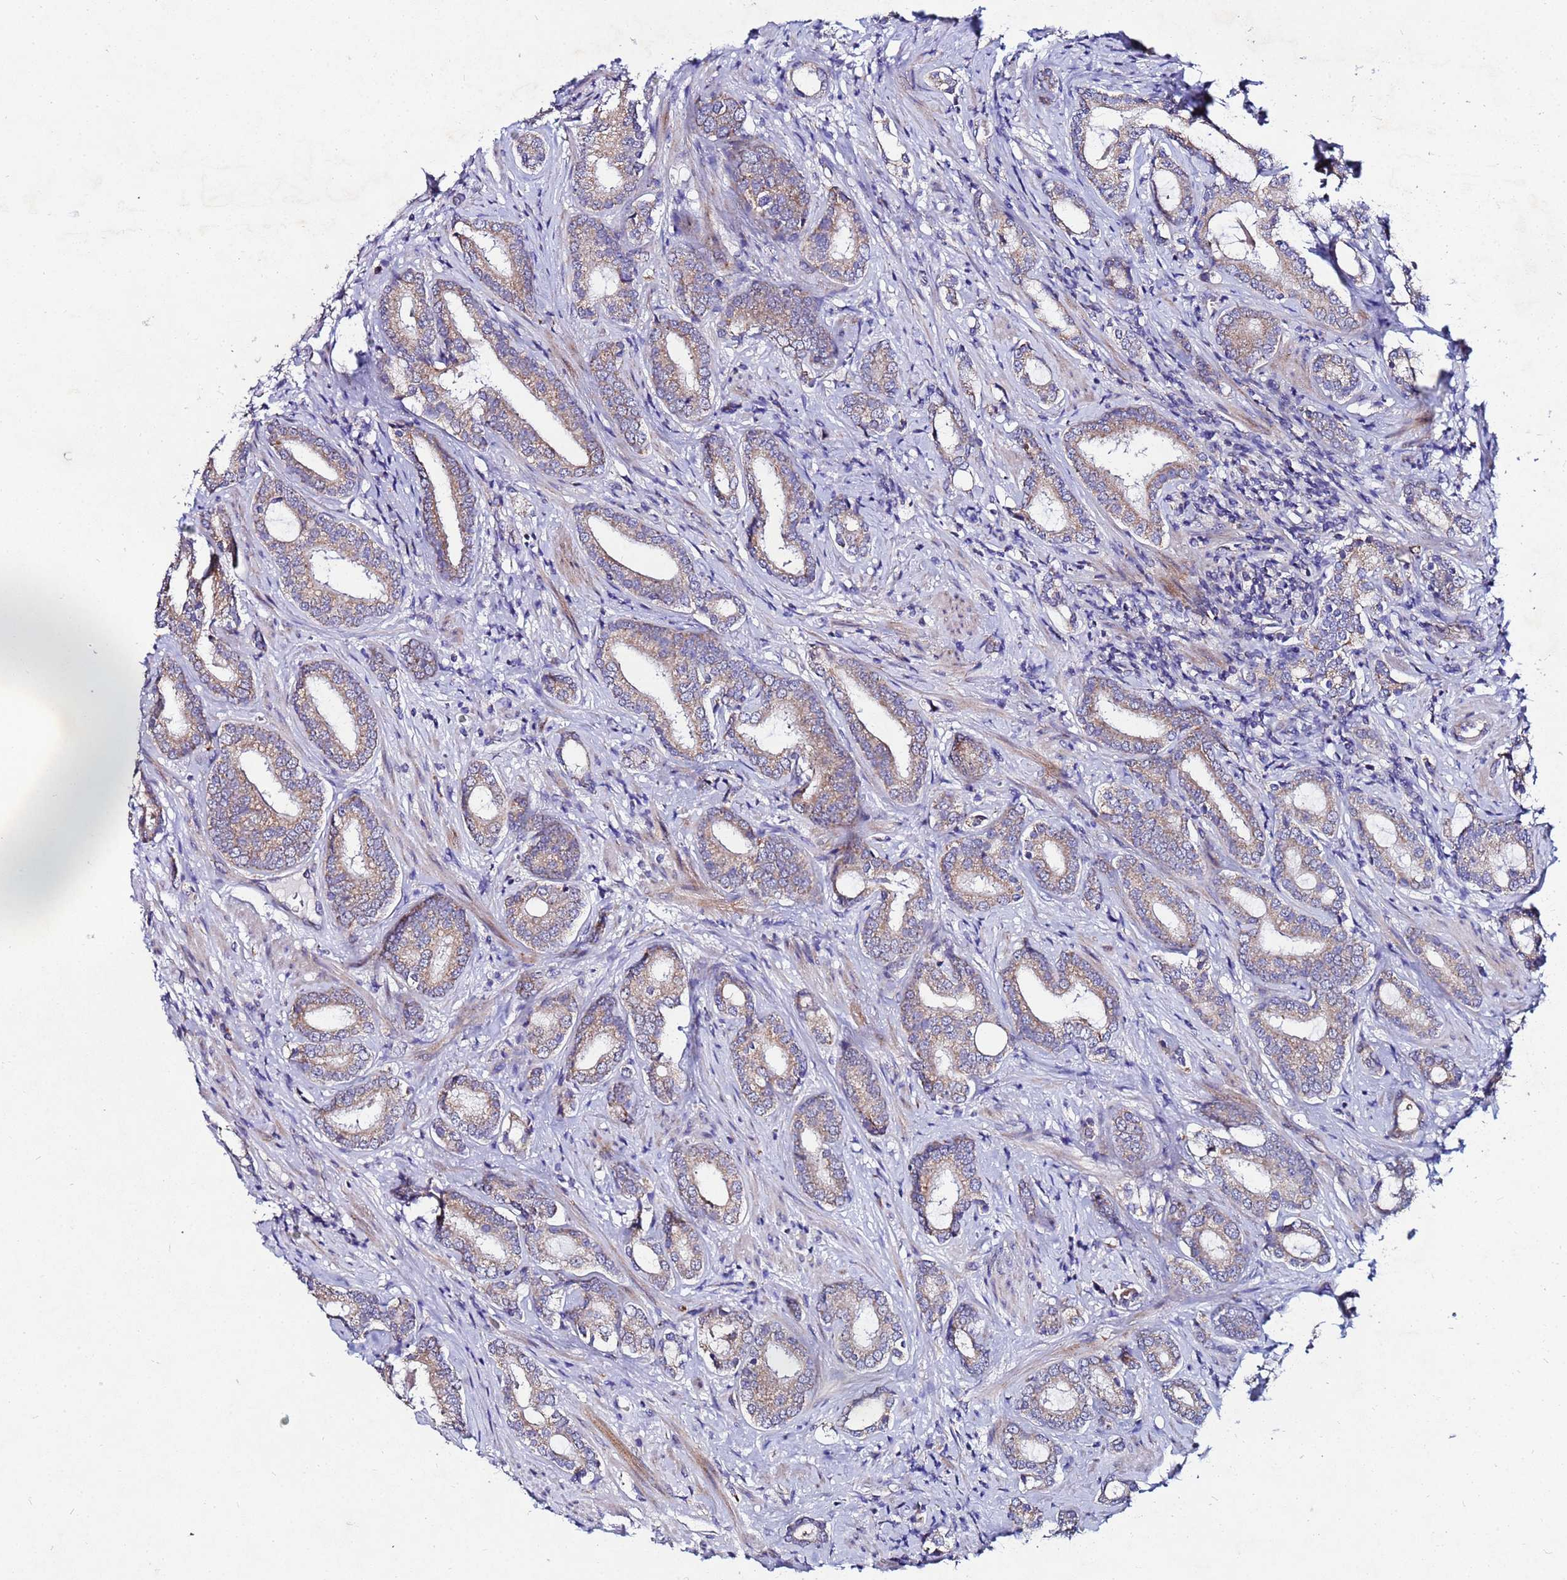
{"staining": {"intensity": "moderate", "quantity": ">75%", "location": "cytoplasmic/membranous"}, "tissue": "prostate cancer", "cell_type": "Tumor cells", "image_type": "cancer", "snomed": [{"axis": "morphology", "description": "Adenocarcinoma, High grade"}, {"axis": "topography", "description": "Prostate"}], "caption": "Brown immunohistochemical staining in prostate adenocarcinoma (high-grade) reveals moderate cytoplasmic/membranous positivity in approximately >75% of tumor cells.", "gene": "FAHD2A", "patient": {"sex": "male", "age": 63}}